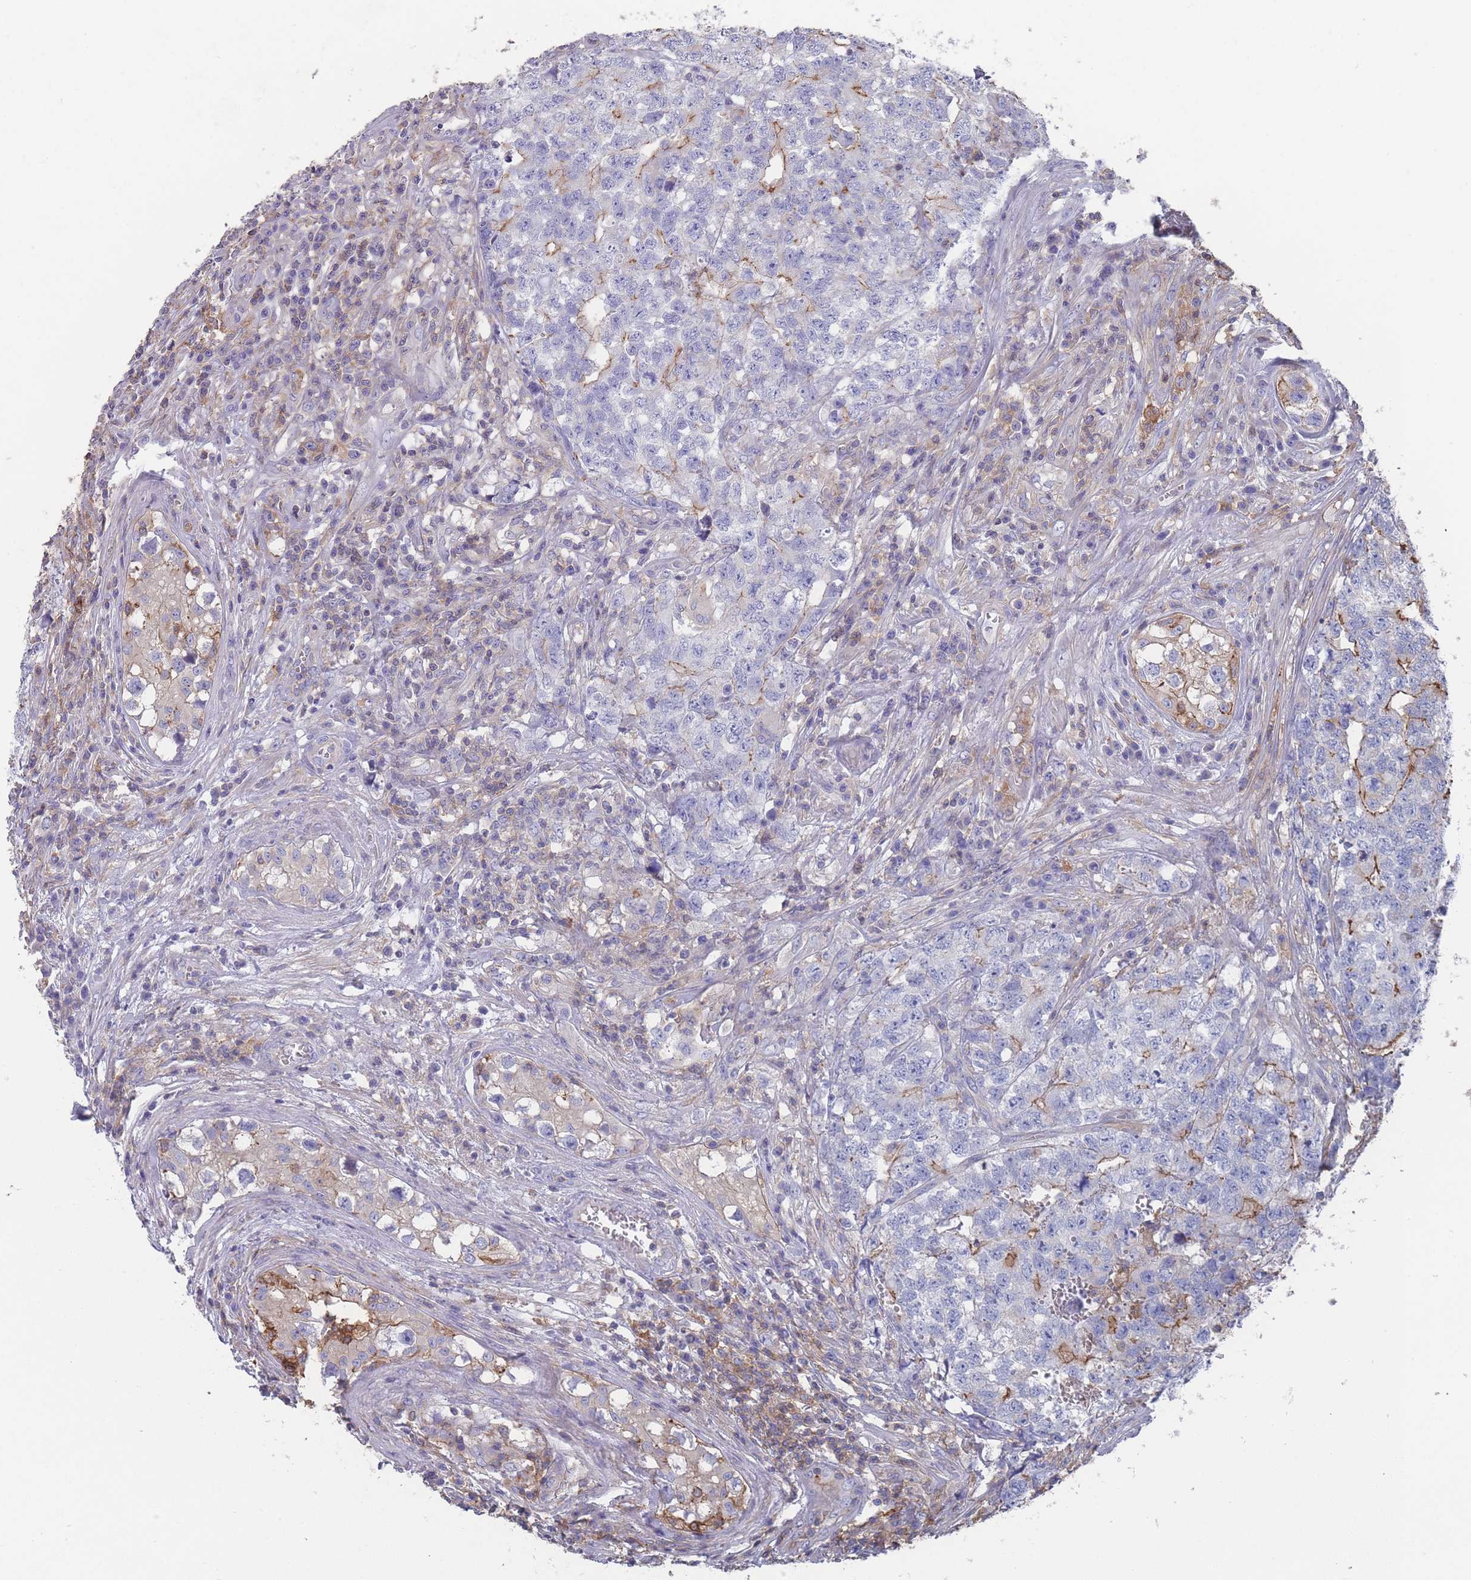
{"staining": {"intensity": "moderate", "quantity": "<25%", "location": "cytoplasmic/membranous"}, "tissue": "testis cancer", "cell_type": "Tumor cells", "image_type": "cancer", "snomed": [{"axis": "morphology", "description": "Carcinoma, Embryonal, NOS"}, {"axis": "topography", "description": "Testis"}], "caption": "Brown immunohistochemical staining in testis cancer reveals moderate cytoplasmic/membranous staining in approximately <25% of tumor cells.", "gene": "SCCPDH", "patient": {"sex": "male", "age": 31}}